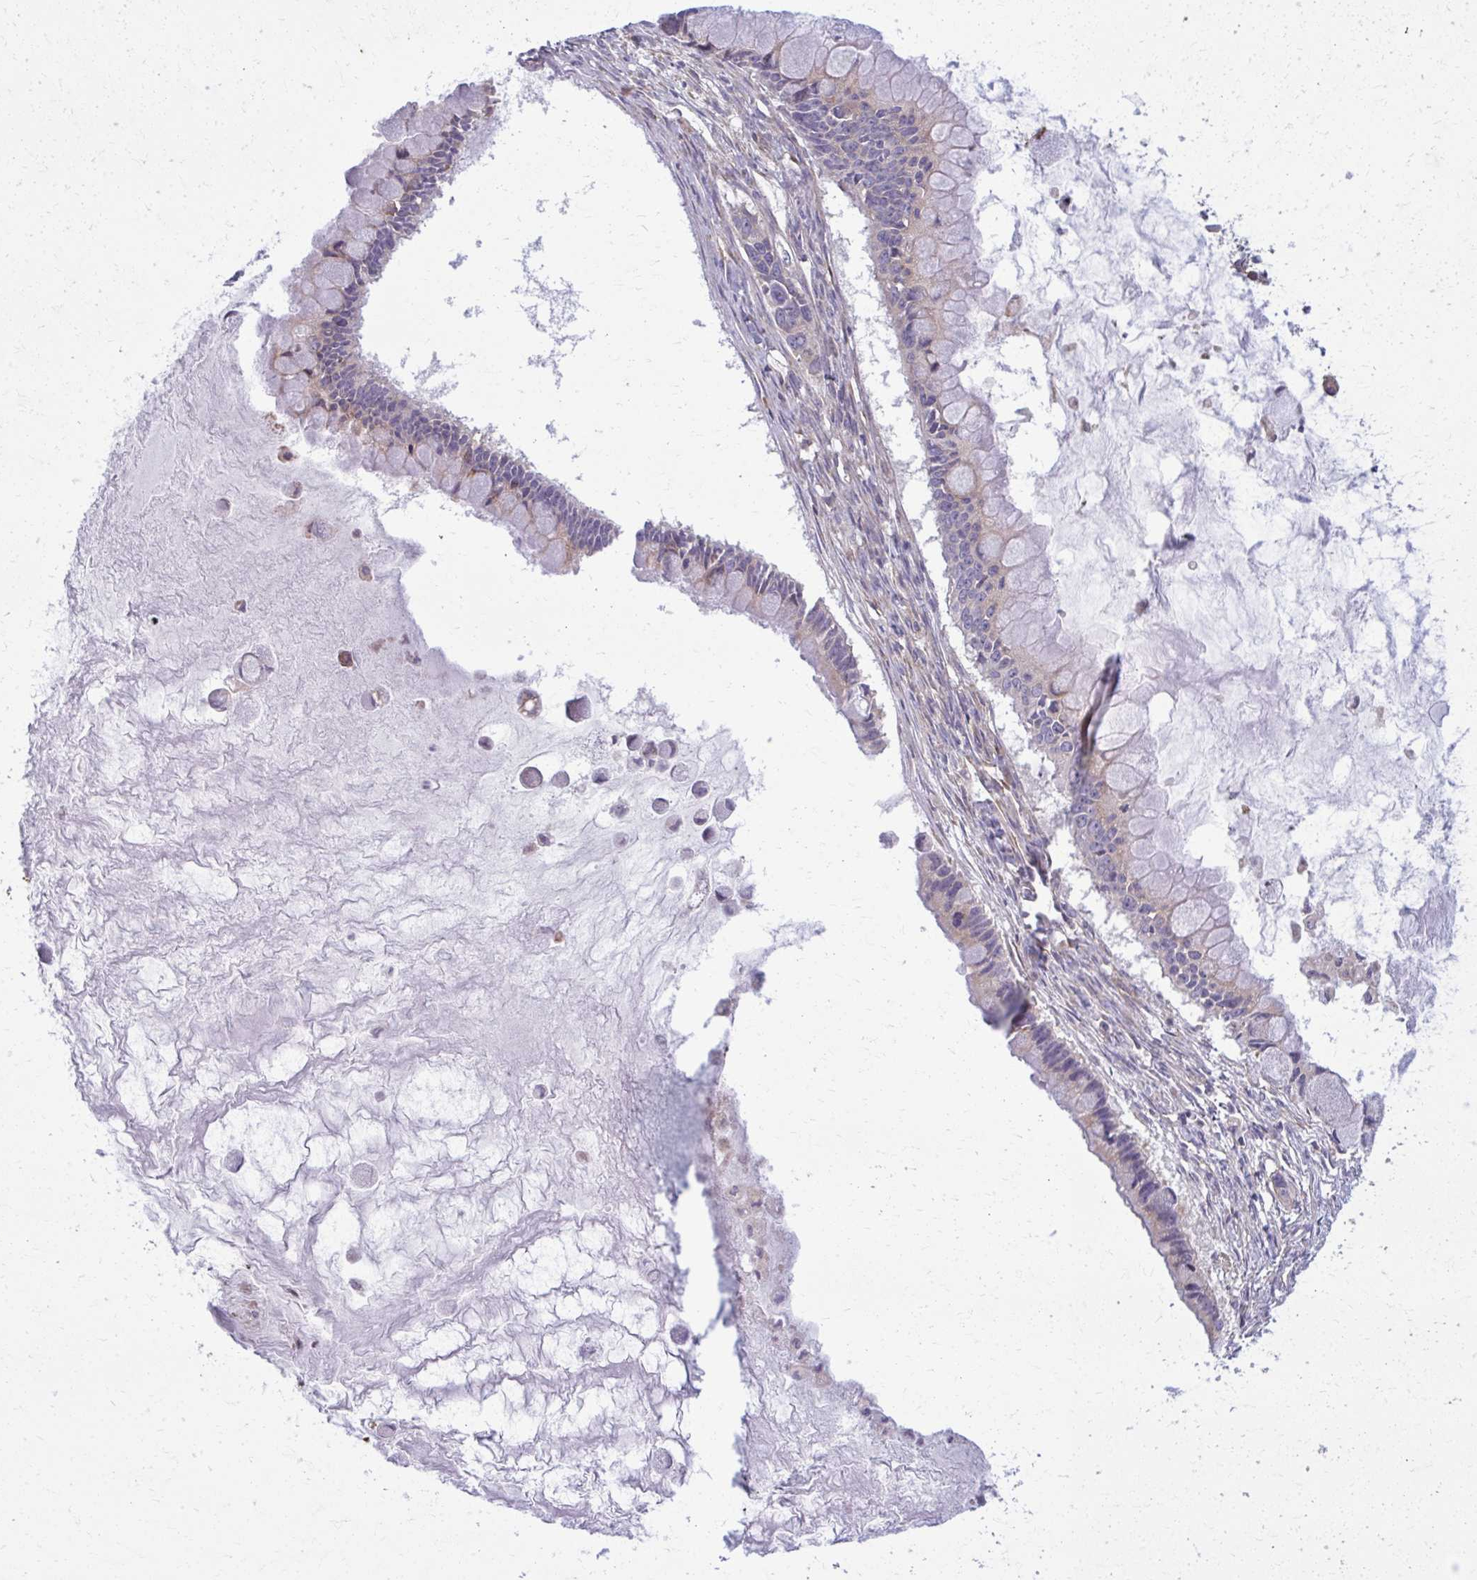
{"staining": {"intensity": "weak", "quantity": "<25%", "location": "cytoplasmic/membranous"}, "tissue": "ovarian cancer", "cell_type": "Tumor cells", "image_type": "cancer", "snomed": [{"axis": "morphology", "description": "Cystadenocarcinoma, mucinous, NOS"}, {"axis": "topography", "description": "Ovary"}], "caption": "A histopathology image of human mucinous cystadenocarcinoma (ovarian) is negative for staining in tumor cells.", "gene": "CEMP1", "patient": {"sex": "female", "age": 63}}